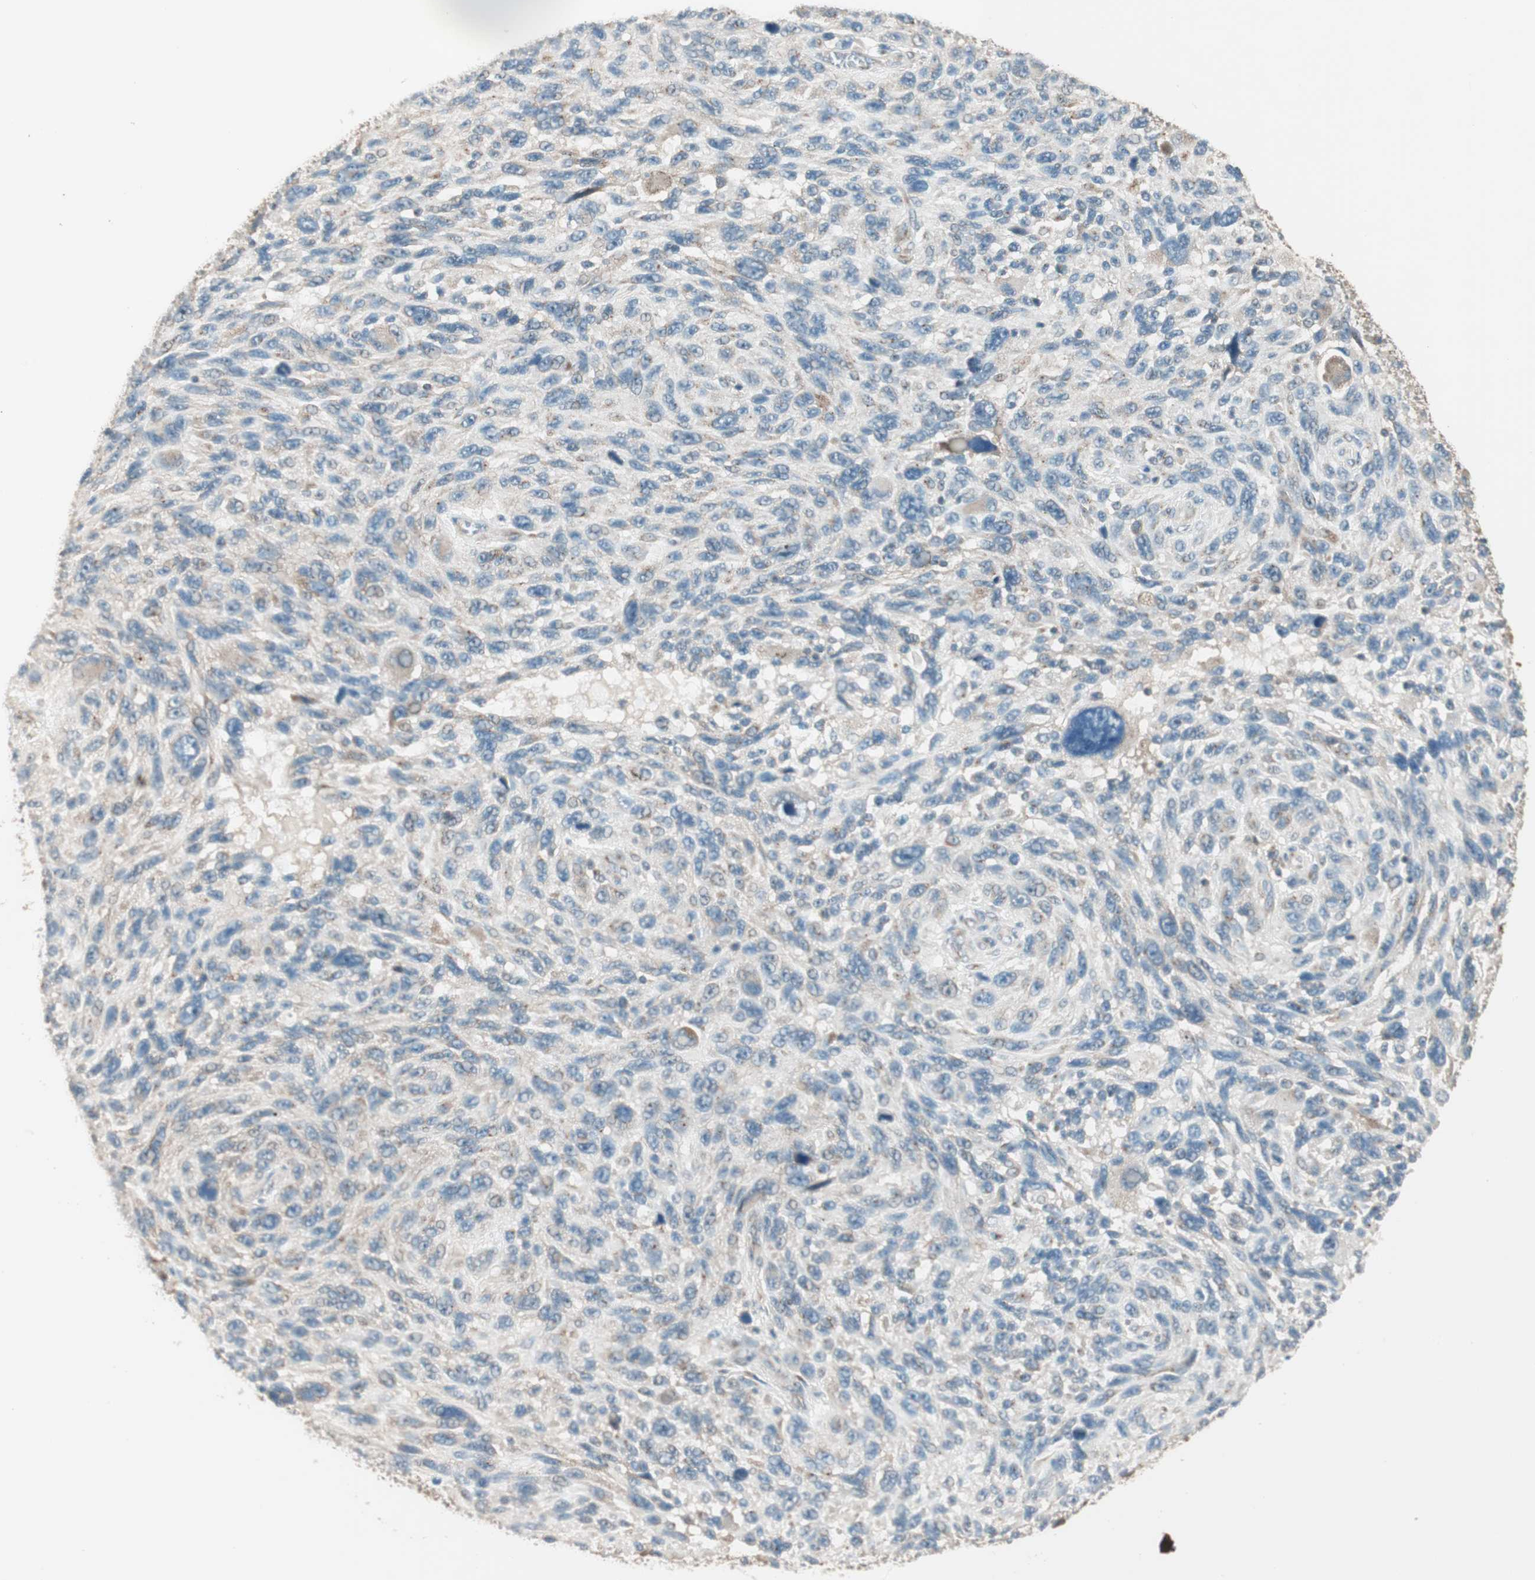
{"staining": {"intensity": "weak", "quantity": "25%-75%", "location": "cytoplasmic/membranous"}, "tissue": "melanoma", "cell_type": "Tumor cells", "image_type": "cancer", "snomed": [{"axis": "morphology", "description": "Malignant melanoma, NOS"}, {"axis": "topography", "description": "Skin"}], "caption": "The micrograph reveals a brown stain indicating the presence of a protein in the cytoplasmic/membranous of tumor cells in malignant melanoma.", "gene": "SEC16A", "patient": {"sex": "male", "age": 53}}